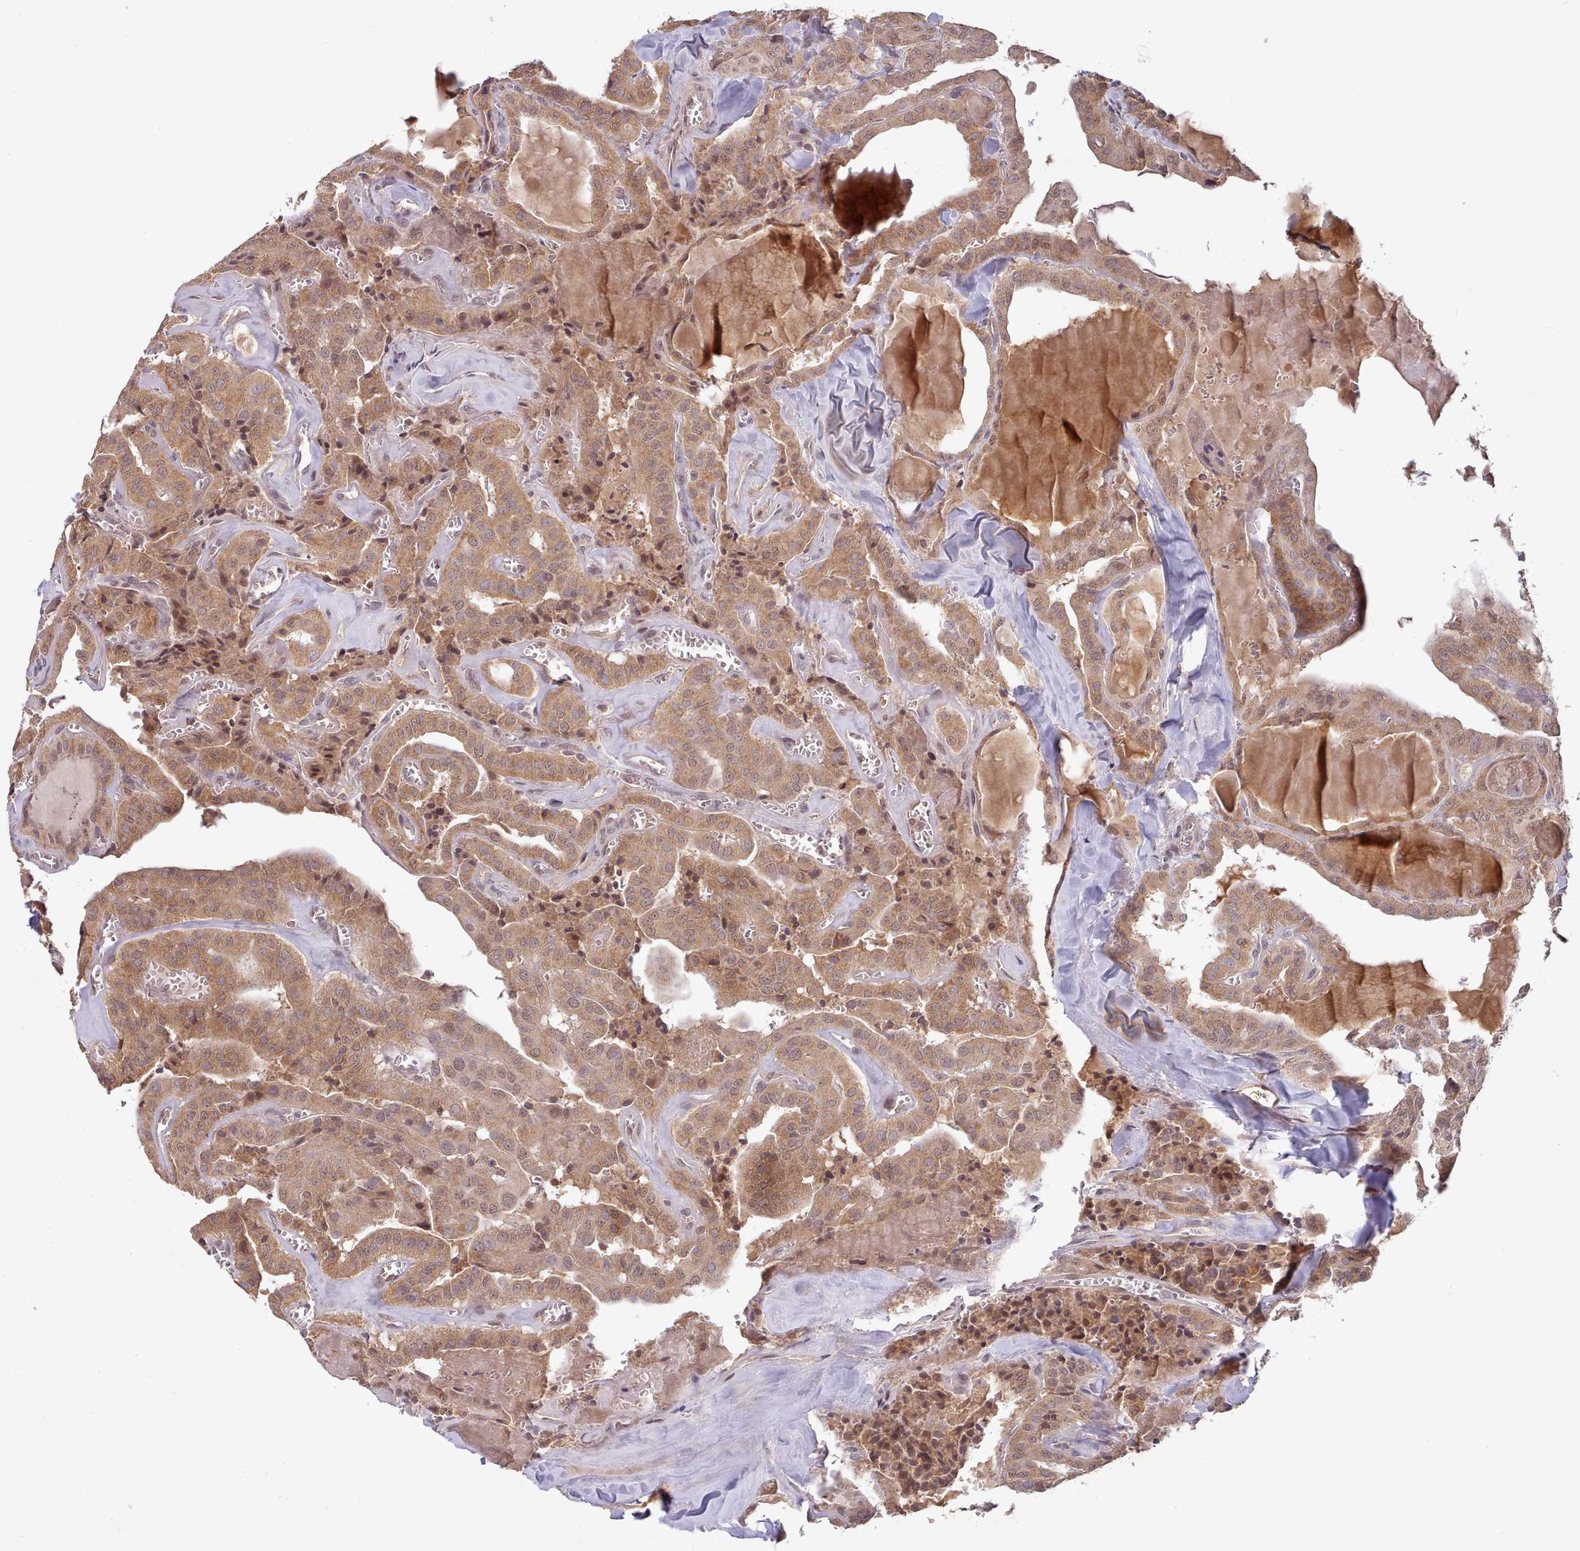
{"staining": {"intensity": "moderate", "quantity": ">75%", "location": "cytoplasmic/membranous"}, "tissue": "thyroid cancer", "cell_type": "Tumor cells", "image_type": "cancer", "snomed": [{"axis": "morphology", "description": "Papillary adenocarcinoma, NOS"}, {"axis": "topography", "description": "Thyroid gland"}], "caption": "Tumor cells exhibit medium levels of moderate cytoplasmic/membranous expression in approximately >75% of cells in human papillary adenocarcinoma (thyroid).", "gene": "PIP4P1", "patient": {"sex": "male", "age": 52}}